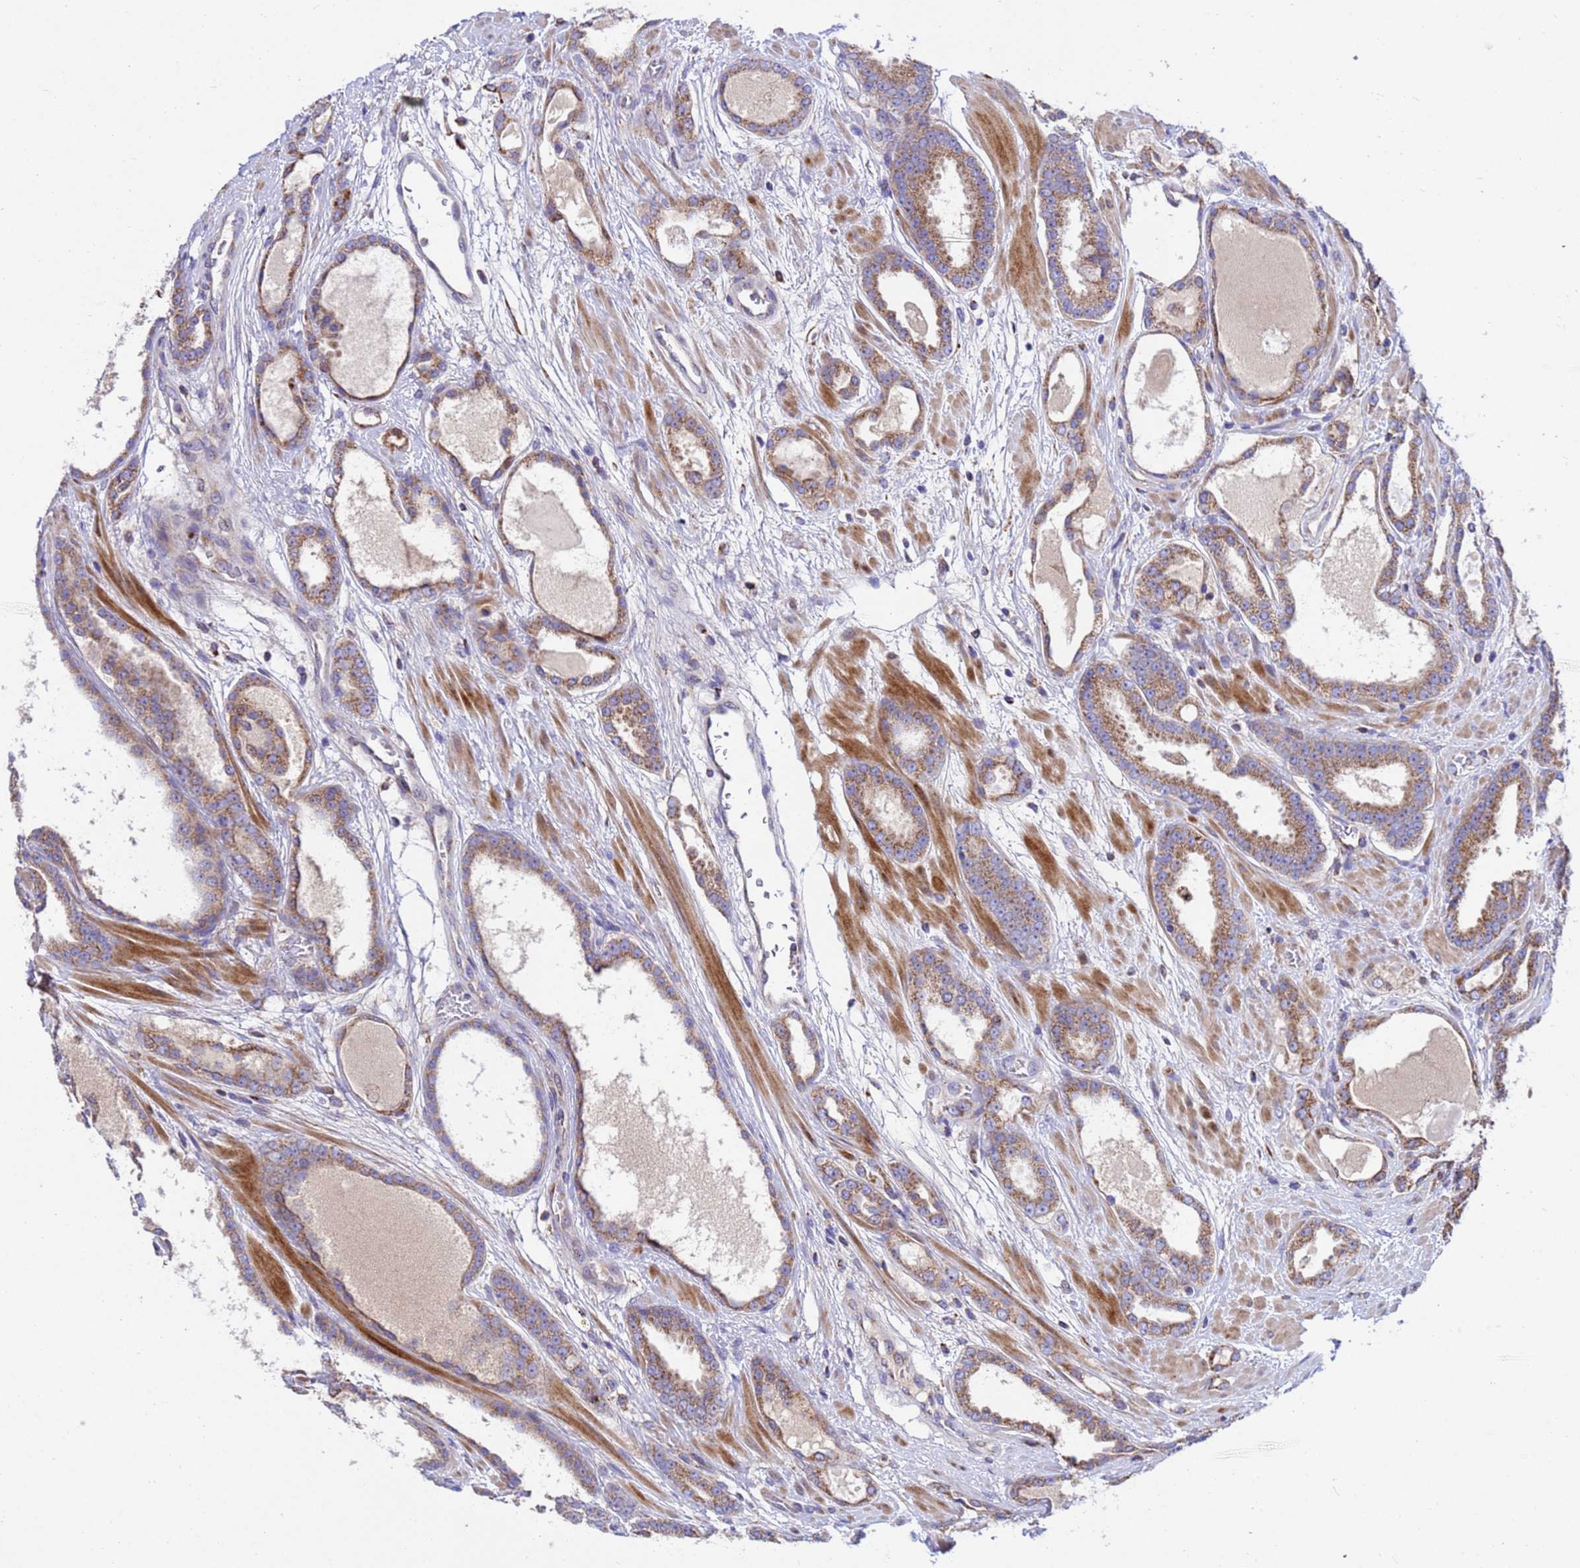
{"staining": {"intensity": "strong", "quantity": "25%-75%", "location": "cytoplasmic/membranous"}, "tissue": "prostate cancer", "cell_type": "Tumor cells", "image_type": "cancer", "snomed": [{"axis": "morphology", "description": "Adenocarcinoma, High grade"}, {"axis": "topography", "description": "Prostate"}], "caption": "Prostate adenocarcinoma (high-grade) was stained to show a protein in brown. There is high levels of strong cytoplasmic/membranous positivity in approximately 25%-75% of tumor cells.", "gene": "TUBGCP3", "patient": {"sex": "male", "age": 60}}